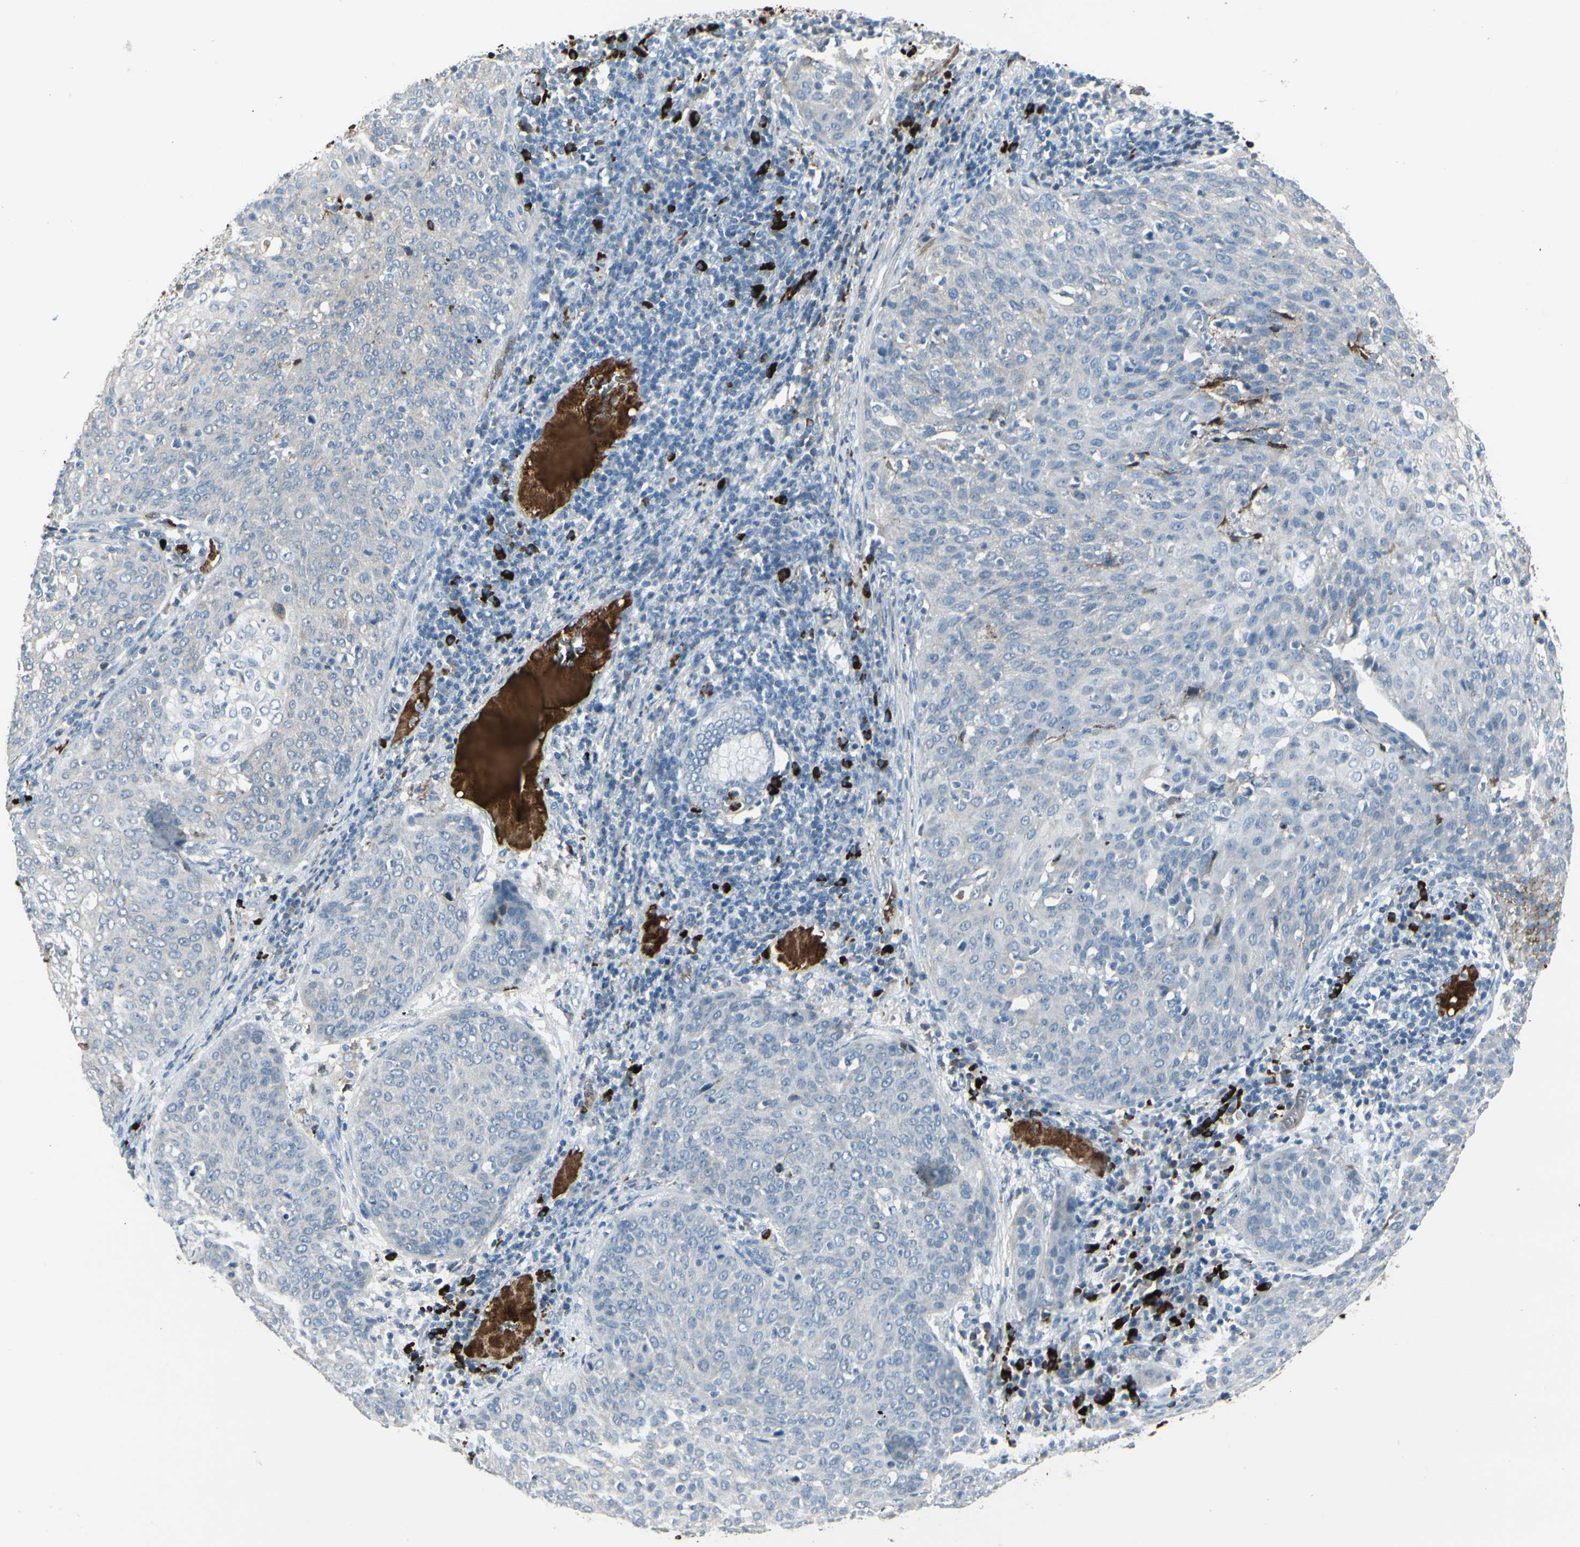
{"staining": {"intensity": "negative", "quantity": "none", "location": "none"}, "tissue": "cervical cancer", "cell_type": "Tumor cells", "image_type": "cancer", "snomed": [{"axis": "morphology", "description": "Squamous cell carcinoma, NOS"}, {"axis": "topography", "description": "Cervix"}], "caption": "The photomicrograph reveals no staining of tumor cells in squamous cell carcinoma (cervical).", "gene": "IGHG1", "patient": {"sex": "female", "age": 38}}